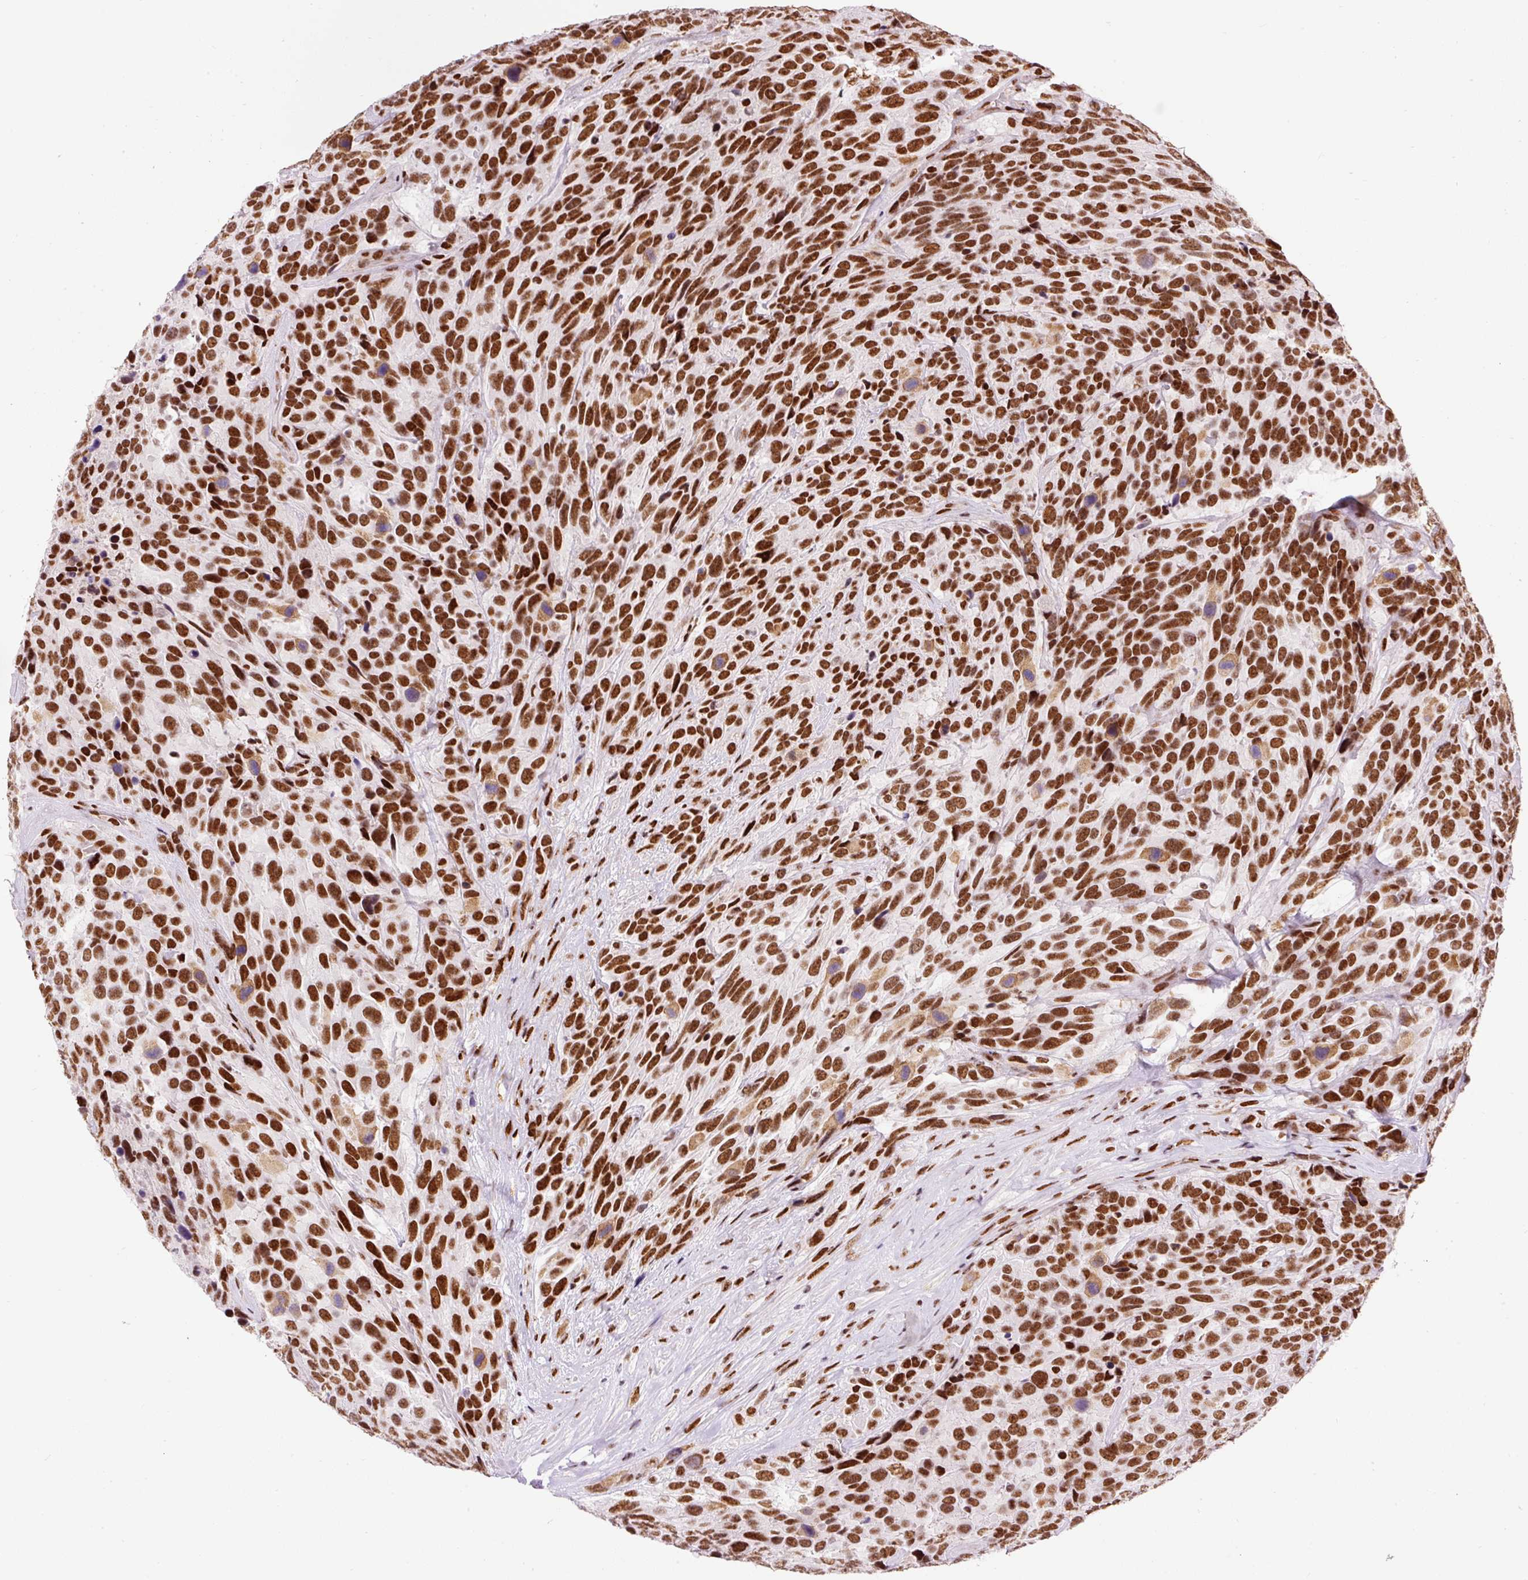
{"staining": {"intensity": "strong", "quantity": ">75%", "location": "nuclear"}, "tissue": "urothelial cancer", "cell_type": "Tumor cells", "image_type": "cancer", "snomed": [{"axis": "morphology", "description": "Urothelial carcinoma, High grade"}, {"axis": "topography", "description": "Urinary bladder"}], "caption": "High-grade urothelial carcinoma tissue exhibits strong nuclear positivity in approximately >75% of tumor cells, visualized by immunohistochemistry.", "gene": "HNRNPC", "patient": {"sex": "female", "age": 70}}